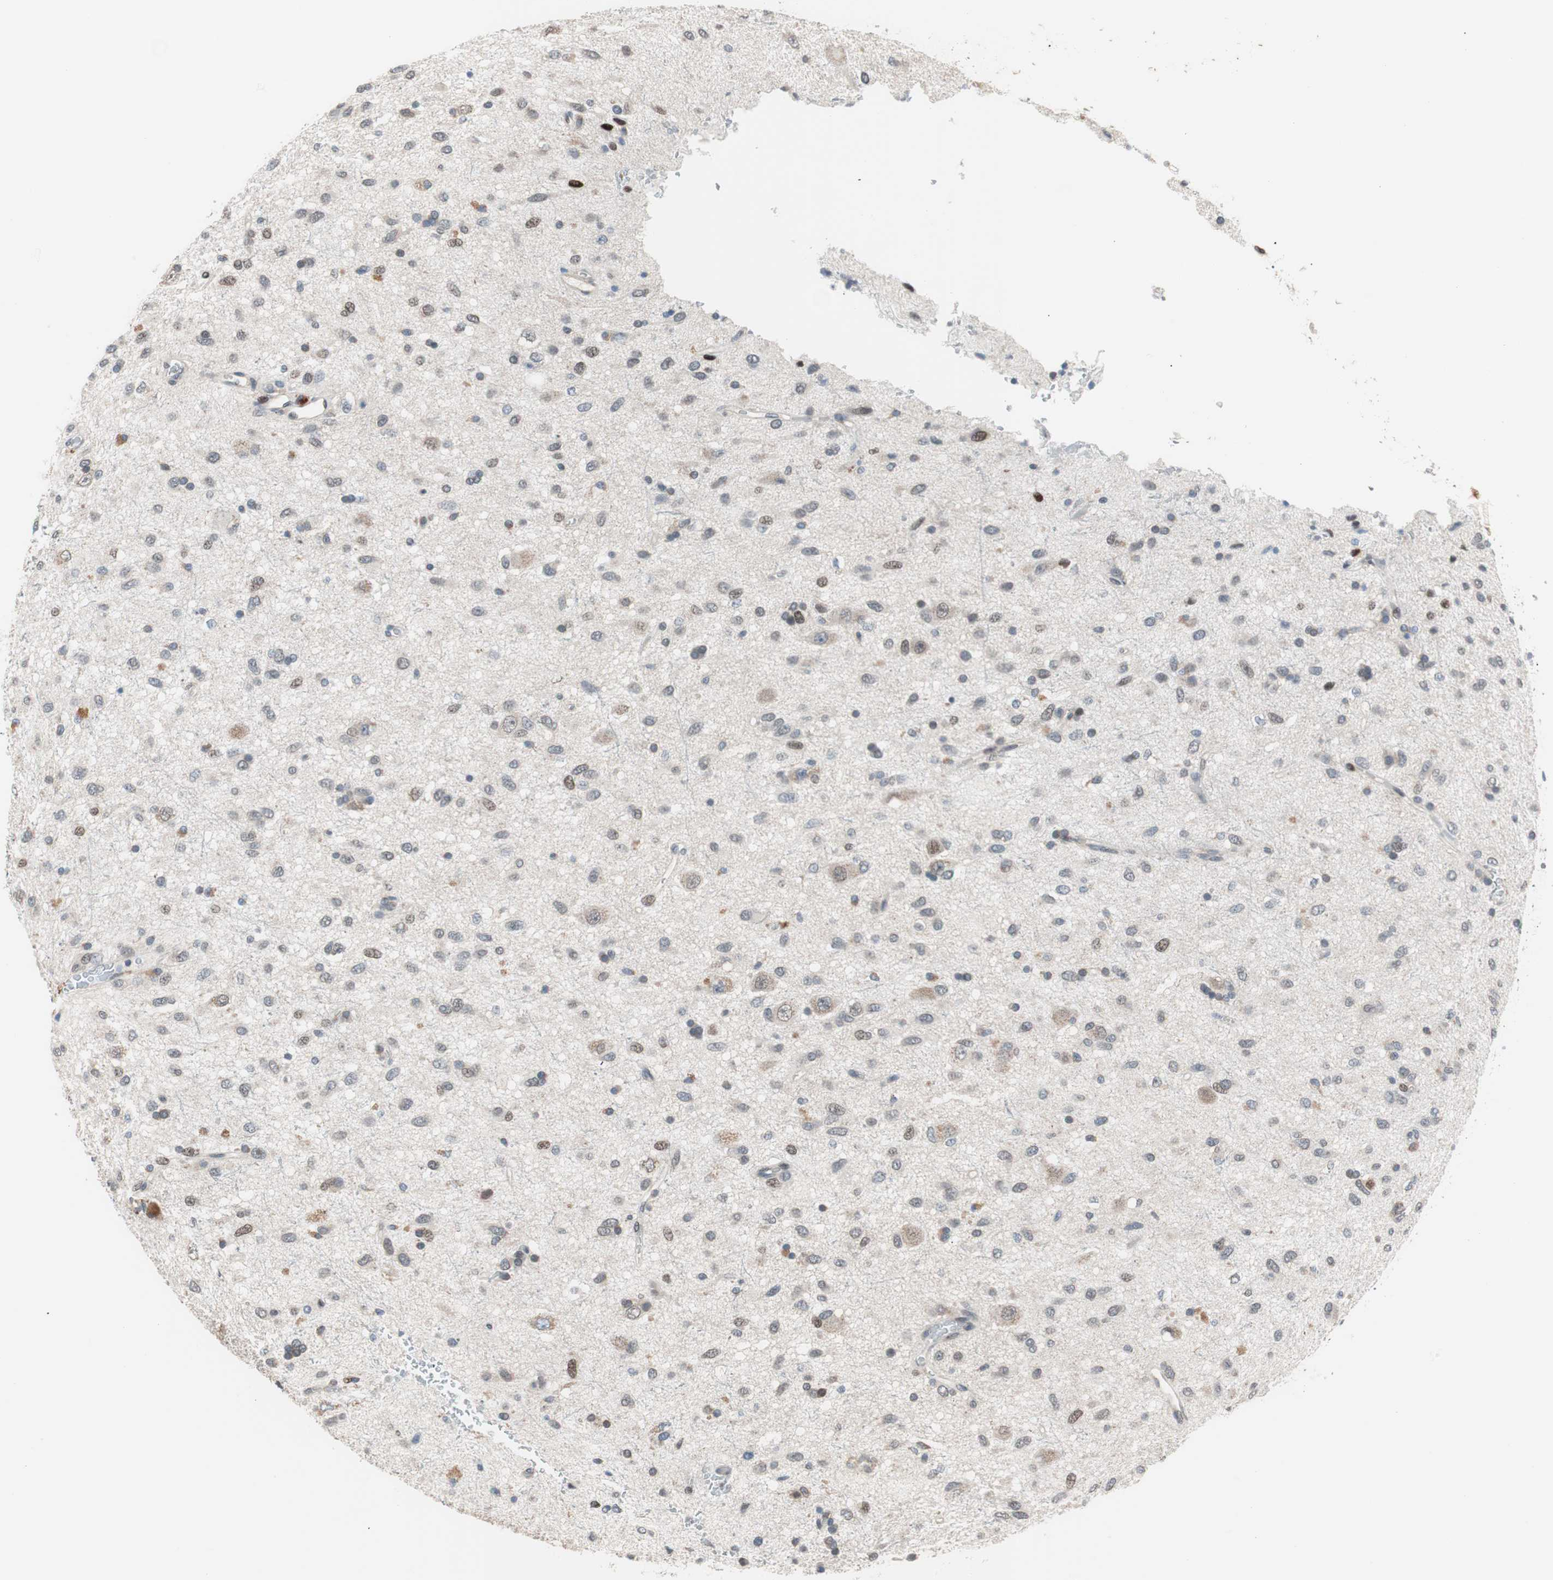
{"staining": {"intensity": "negative", "quantity": "none", "location": "none"}, "tissue": "glioma", "cell_type": "Tumor cells", "image_type": "cancer", "snomed": [{"axis": "morphology", "description": "Glioma, malignant, Low grade"}, {"axis": "topography", "description": "Brain"}], "caption": "DAB immunohistochemical staining of glioma shows no significant staining in tumor cells.", "gene": "POLH", "patient": {"sex": "male", "age": 77}}